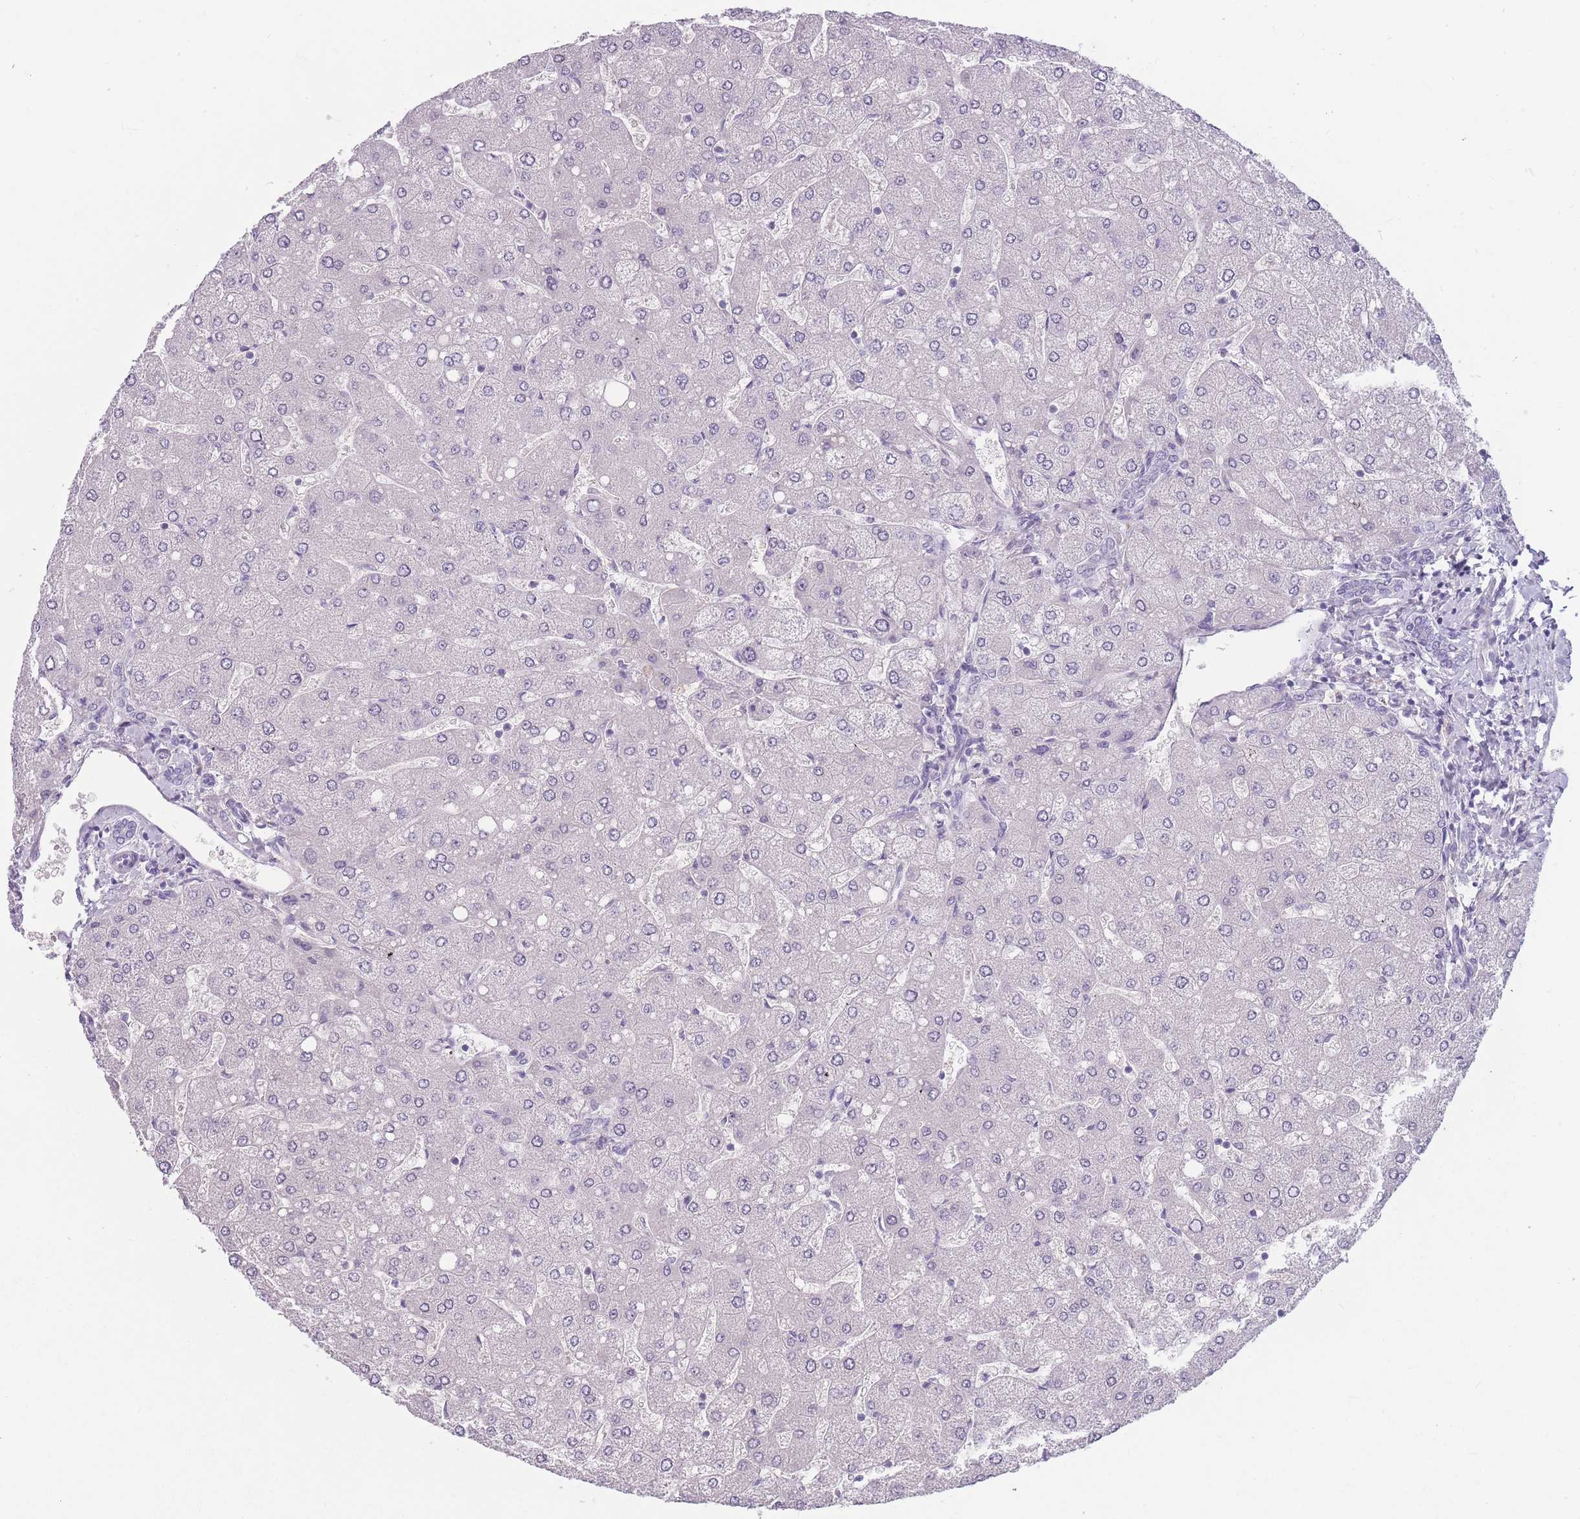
{"staining": {"intensity": "negative", "quantity": "none", "location": "none"}, "tissue": "liver", "cell_type": "Cholangiocytes", "image_type": "normal", "snomed": [{"axis": "morphology", "description": "Normal tissue, NOS"}, {"axis": "topography", "description": "Liver"}], "caption": "Protein analysis of unremarkable liver demonstrates no significant expression in cholangiocytes. The staining is performed using DAB (3,3'-diaminobenzidine) brown chromogen with nuclei counter-stained in using hematoxylin.", "gene": "CCNO", "patient": {"sex": "male", "age": 55}}